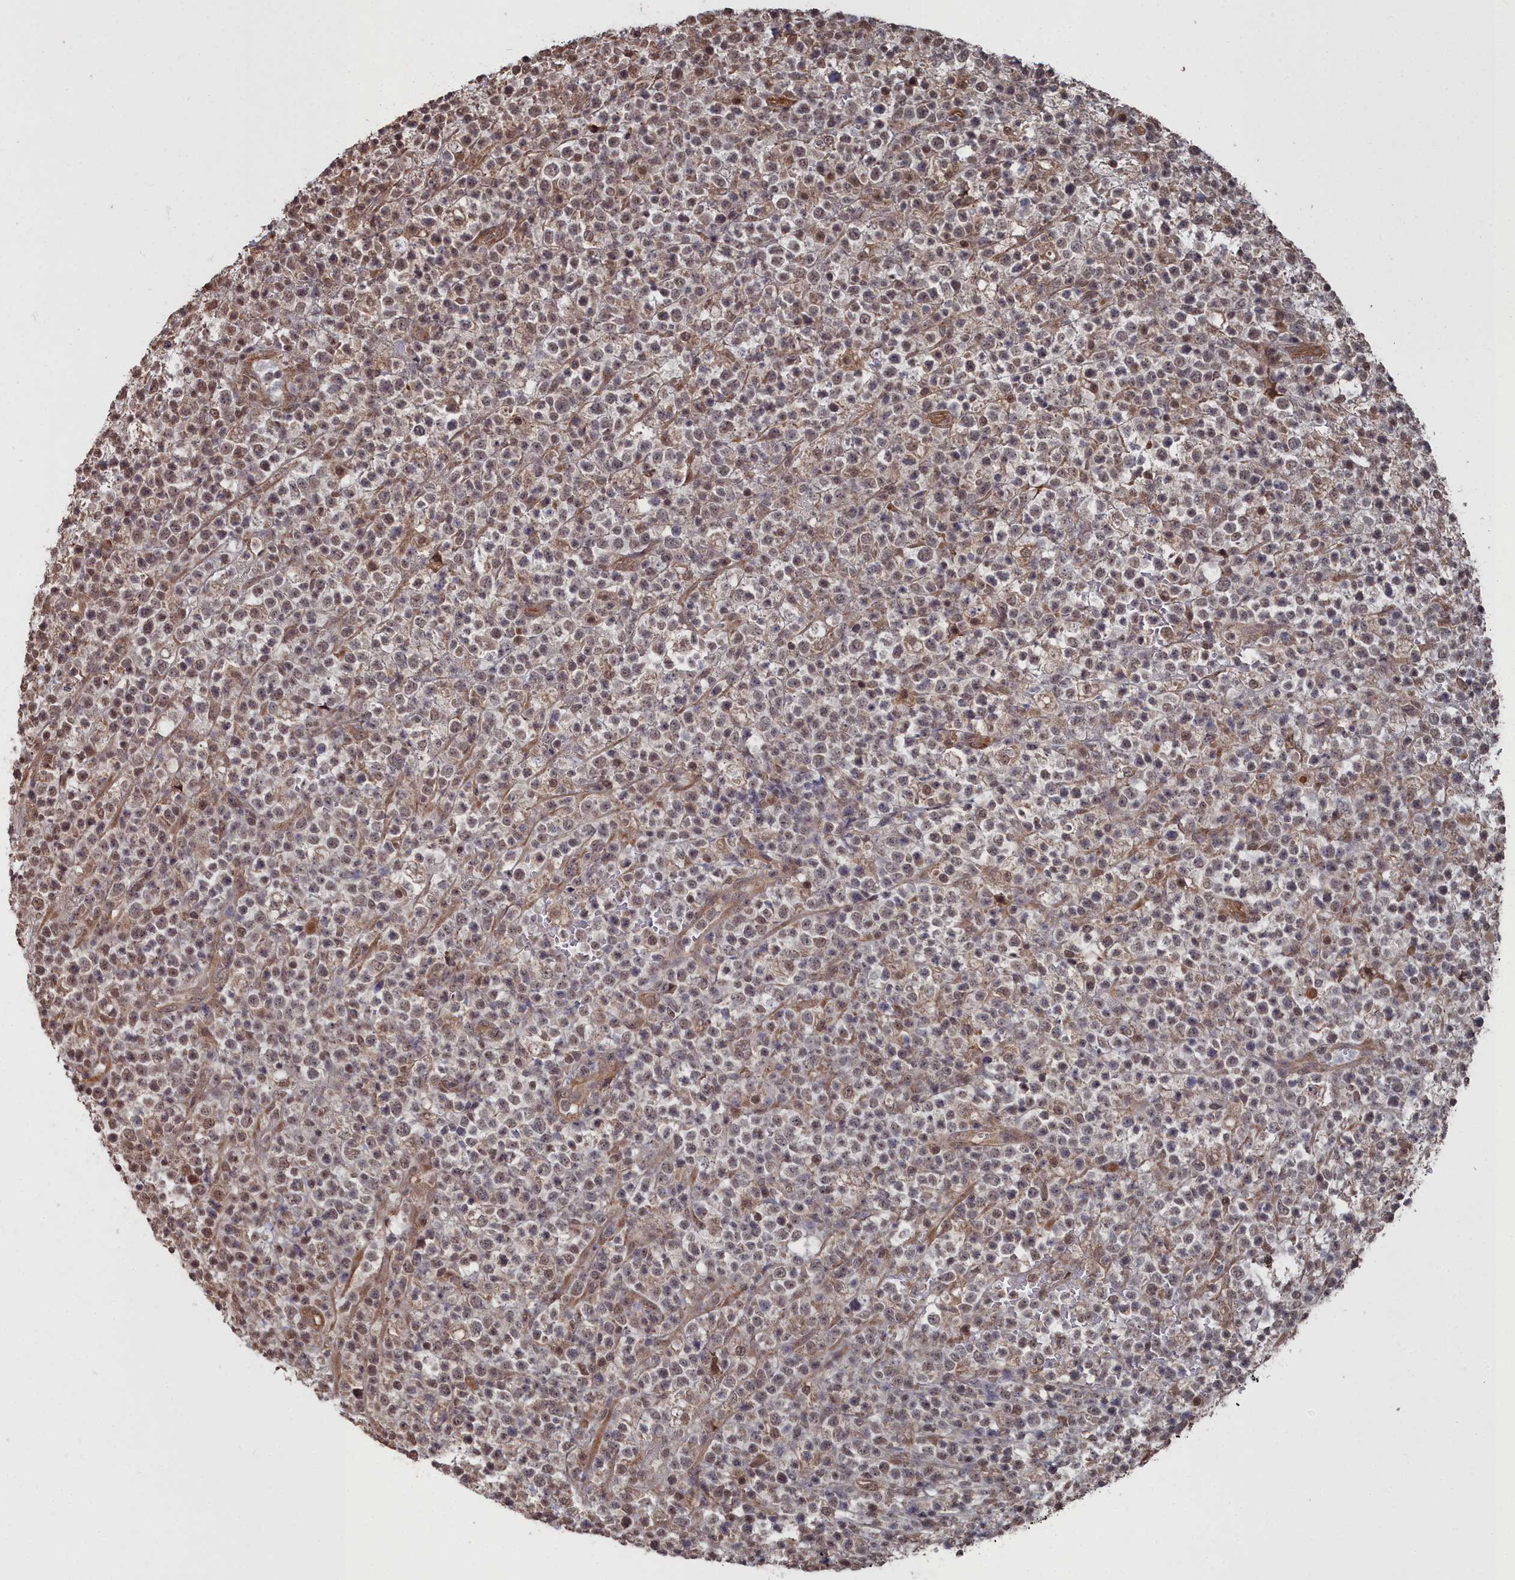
{"staining": {"intensity": "weak", "quantity": "25%-75%", "location": "nuclear"}, "tissue": "lymphoma", "cell_type": "Tumor cells", "image_type": "cancer", "snomed": [{"axis": "morphology", "description": "Malignant lymphoma, non-Hodgkin's type, High grade"}, {"axis": "topography", "description": "Colon"}], "caption": "An image of human malignant lymphoma, non-Hodgkin's type (high-grade) stained for a protein displays weak nuclear brown staining in tumor cells.", "gene": "CCNP", "patient": {"sex": "female", "age": 53}}